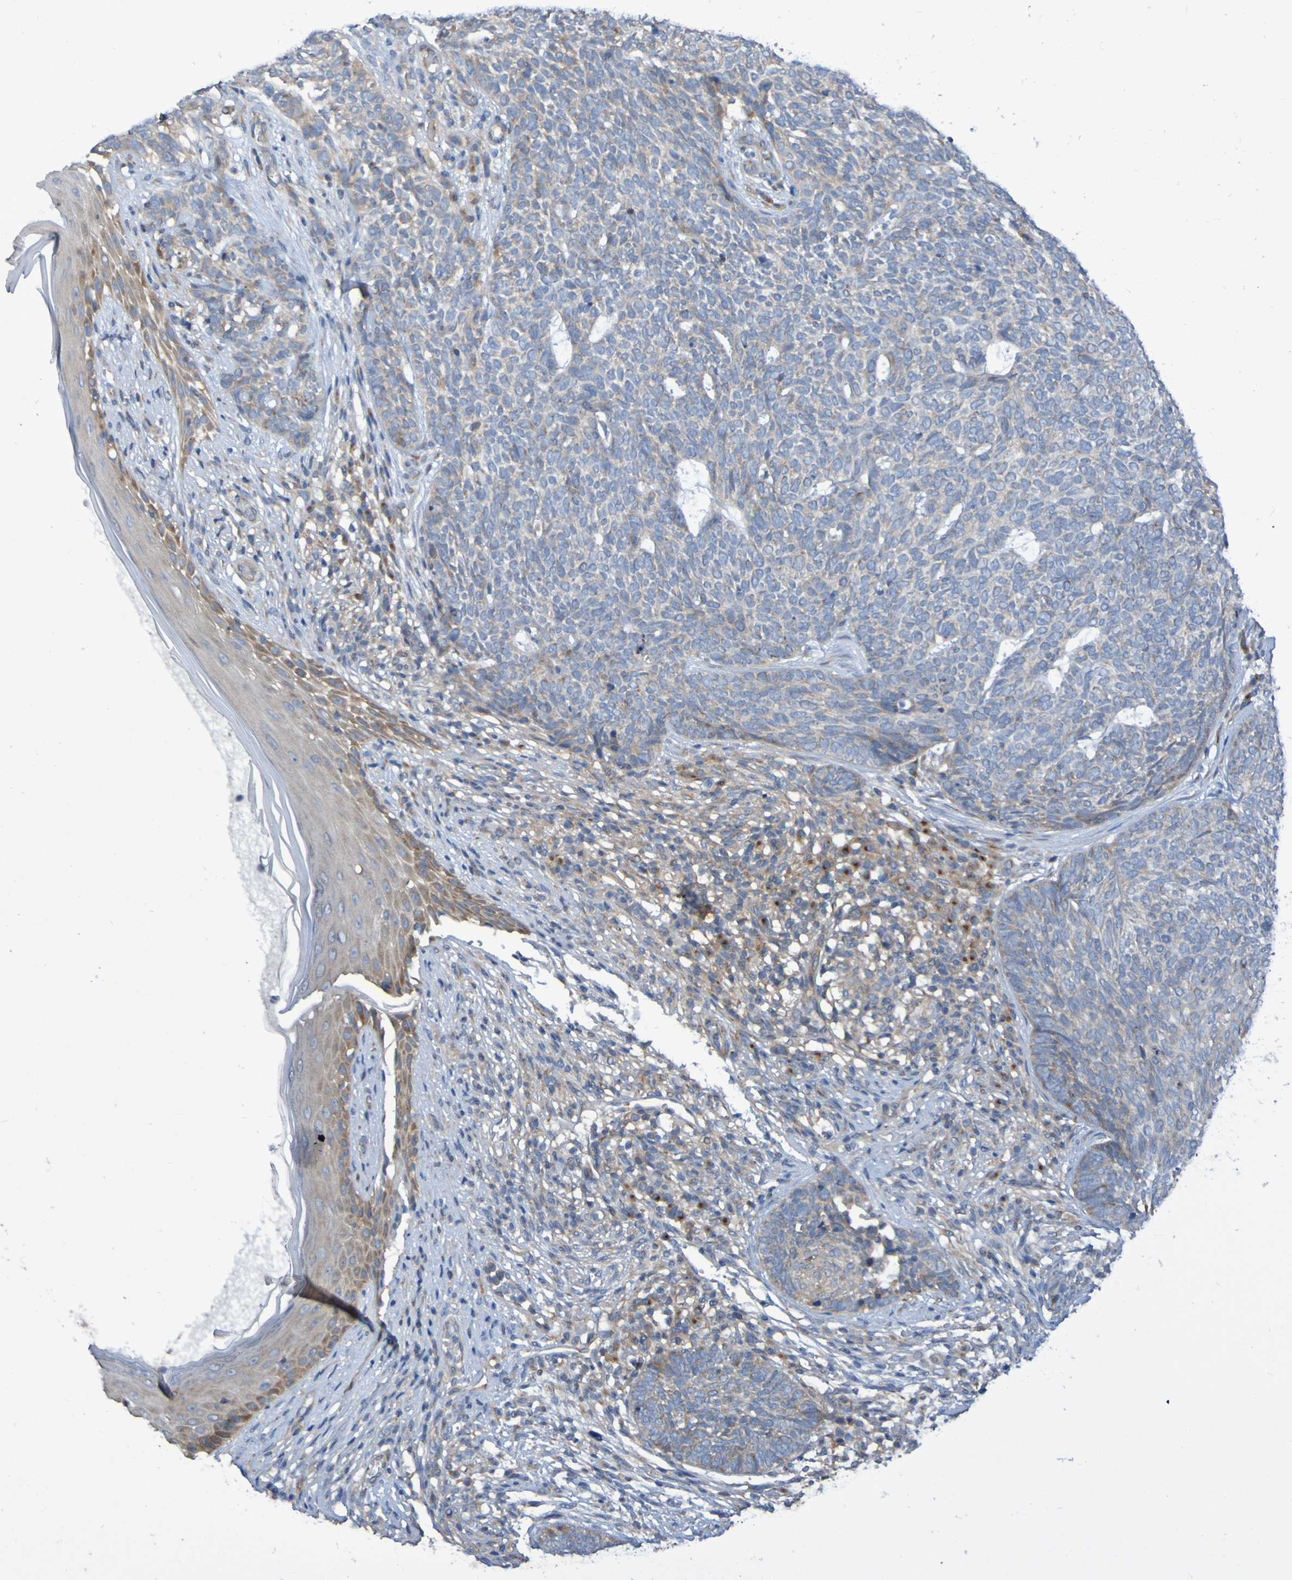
{"staining": {"intensity": "weak", "quantity": ">75%", "location": "cytoplasmic/membranous"}, "tissue": "skin cancer", "cell_type": "Tumor cells", "image_type": "cancer", "snomed": [{"axis": "morphology", "description": "Basal cell carcinoma"}, {"axis": "topography", "description": "Skin"}], "caption": "Immunohistochemical staining of human skin cancer shows low levels of weak cytoplasmic/membranous protein positivity in about >75% of tumor cells.", "gene": "LMBRD2", "patient": {"sex": "female", "age": 84}}